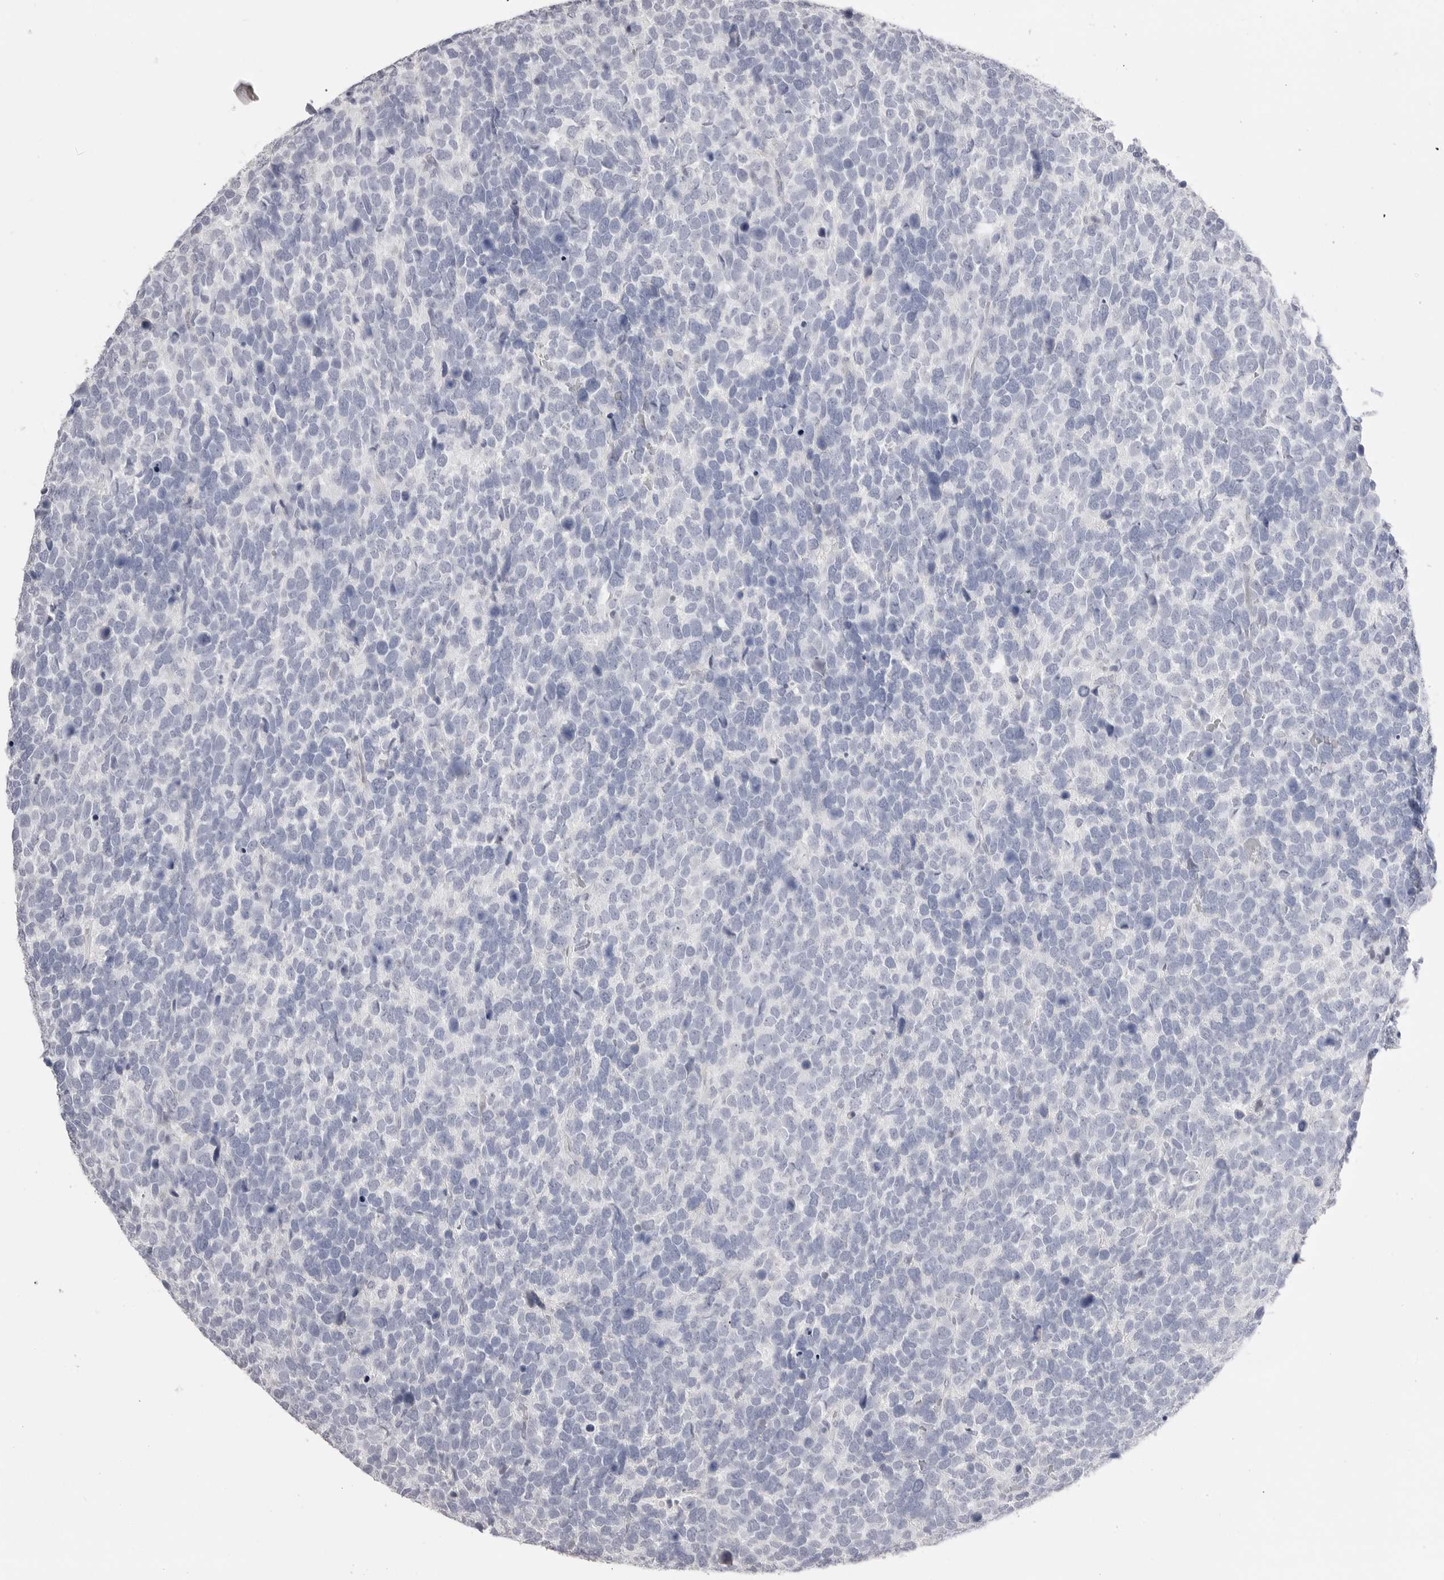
{"staining": {"intensity": "negative", "quantity": "none", "location": "none"}, "tissue": "urothelial cancer", "cell_type": "Tumor cells", "image_type": "cancer", "snomed": [{"axis": "morphology", "description": "Urothelial carcinoma, High grade"}, {"axis": "topography", "description": "Urinary bladder"}], "caption": "Tumor cells show no significant expression in urothelial cancer.", "gene": "CPB1", "patient": {"sex": "female", "age": 82}}